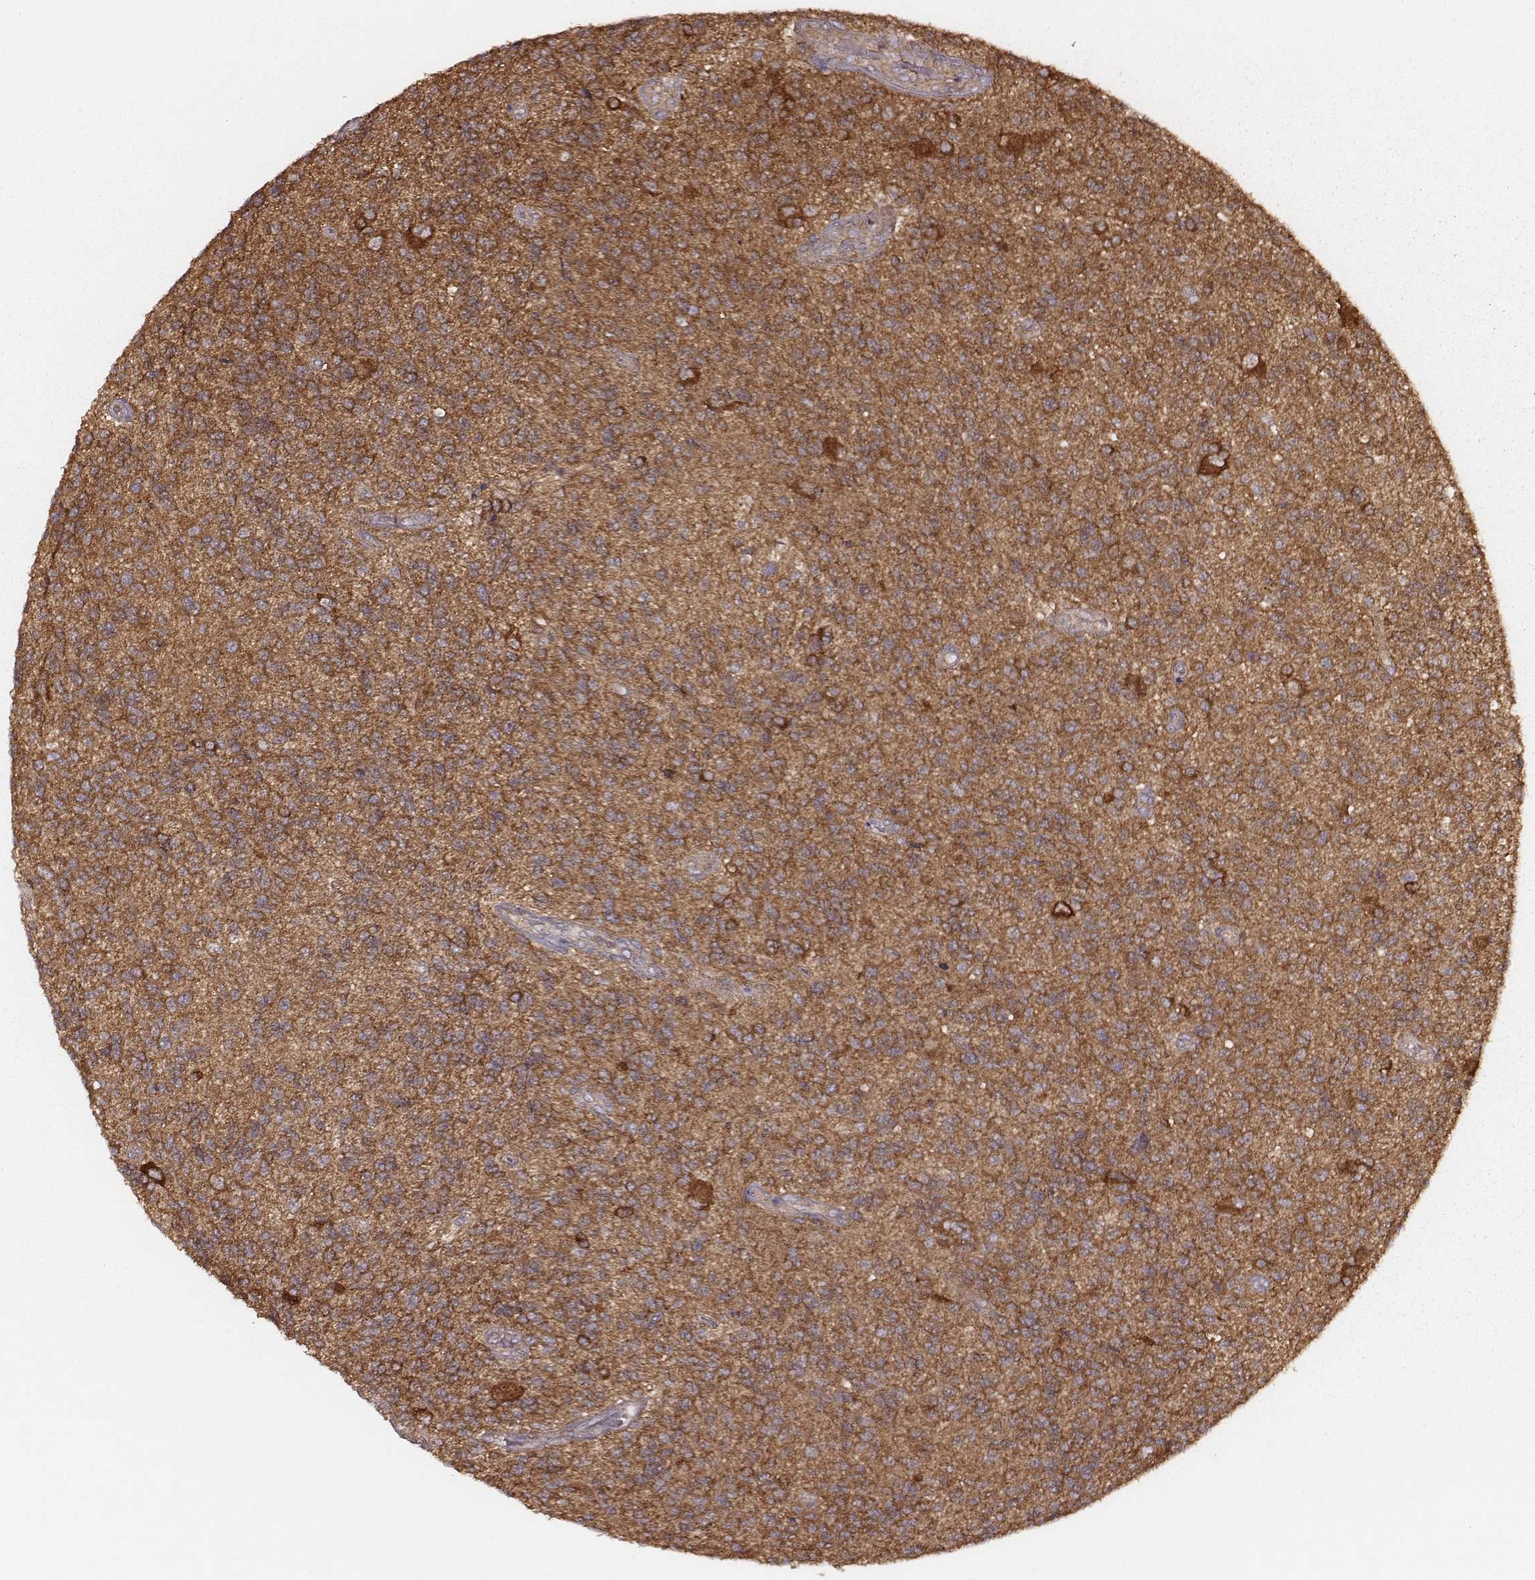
{"staining": {"intensity": "moderate", "quantity": ">75%", "location": "cytoplasmic/membranous"}, "tissue": "glioma", "cell_type": "Tumor cells", "image_type": "cancer", "snomed": [{"axis": "morphology", "description": "Glioma, malignant, High grade"}, {"axis": "topography", "description": "Brain"}], "caption": "Immunohistochemical staining of glioma exhibits medium levels of moderate cytoplasmic/membranous expression in approximately >75% of tumor cells.", "gene": "CARS1", "patient": {"sex": "male", "age": 56}}